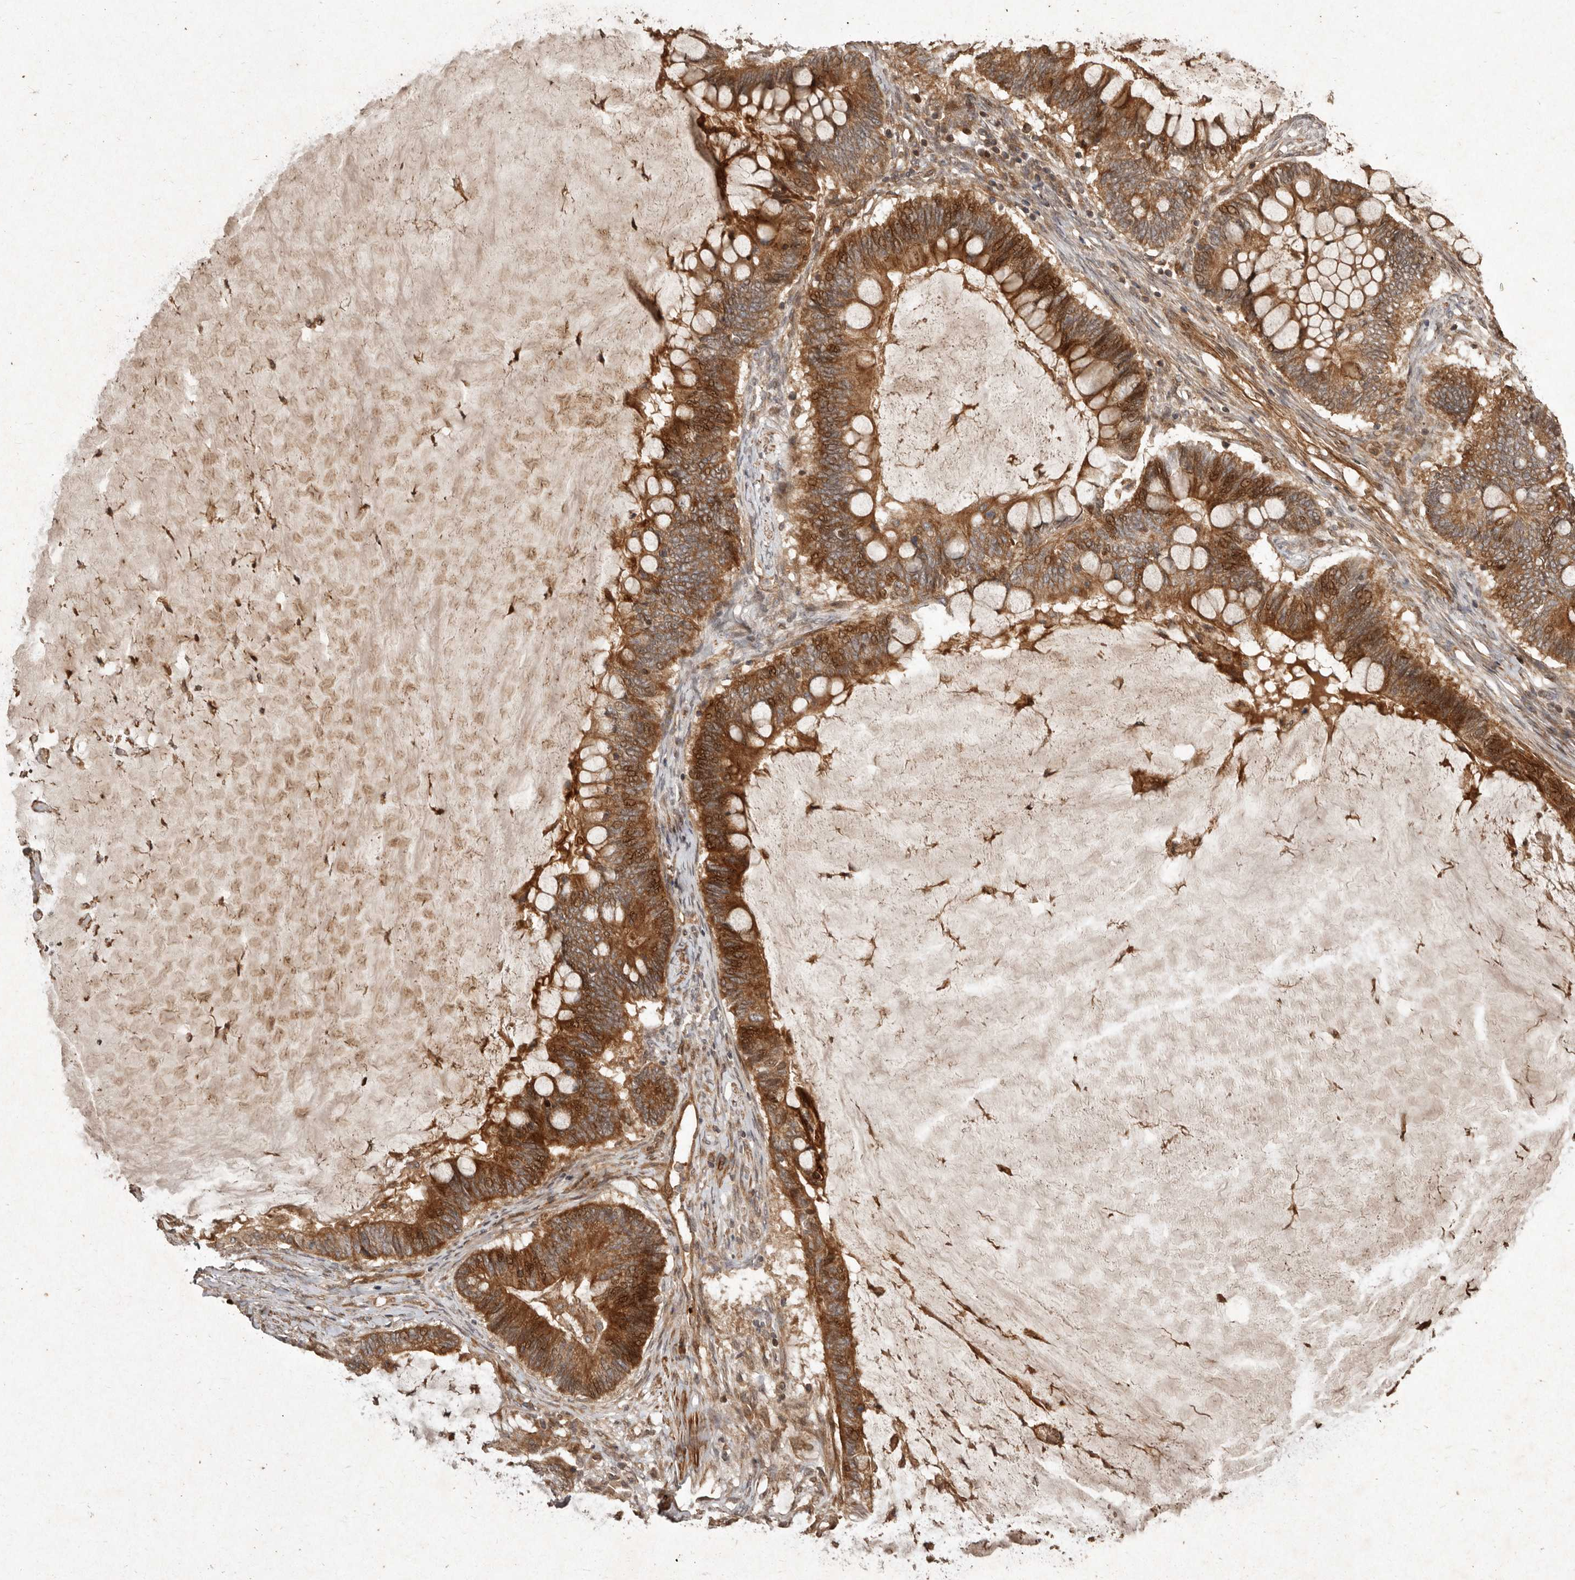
{"staining": {"intensity": "strong", "quantity": ">75%", "location": "cytoplasmic/membranous,nuclear"}, "tissue": "ovarian cancer", "cell_type": "Tumor cells", "image_type": "cancer", "snomed": [{"axis": "morphology", "description": "Cystadenocarcinoma, mucinous, NOS"}, {"axis": "topography", "description": "Ovary"}], "caption": "Approximately >75% of tumor cells in mucinous cystadenocarcinoma (ovarian) show strong cytoplasmic/membranous and nuclear protein expression as visualized by brown immunohistochemical staining.", "gene": "SEMA3A", "patient": {"sex": "female", "age": 61}}